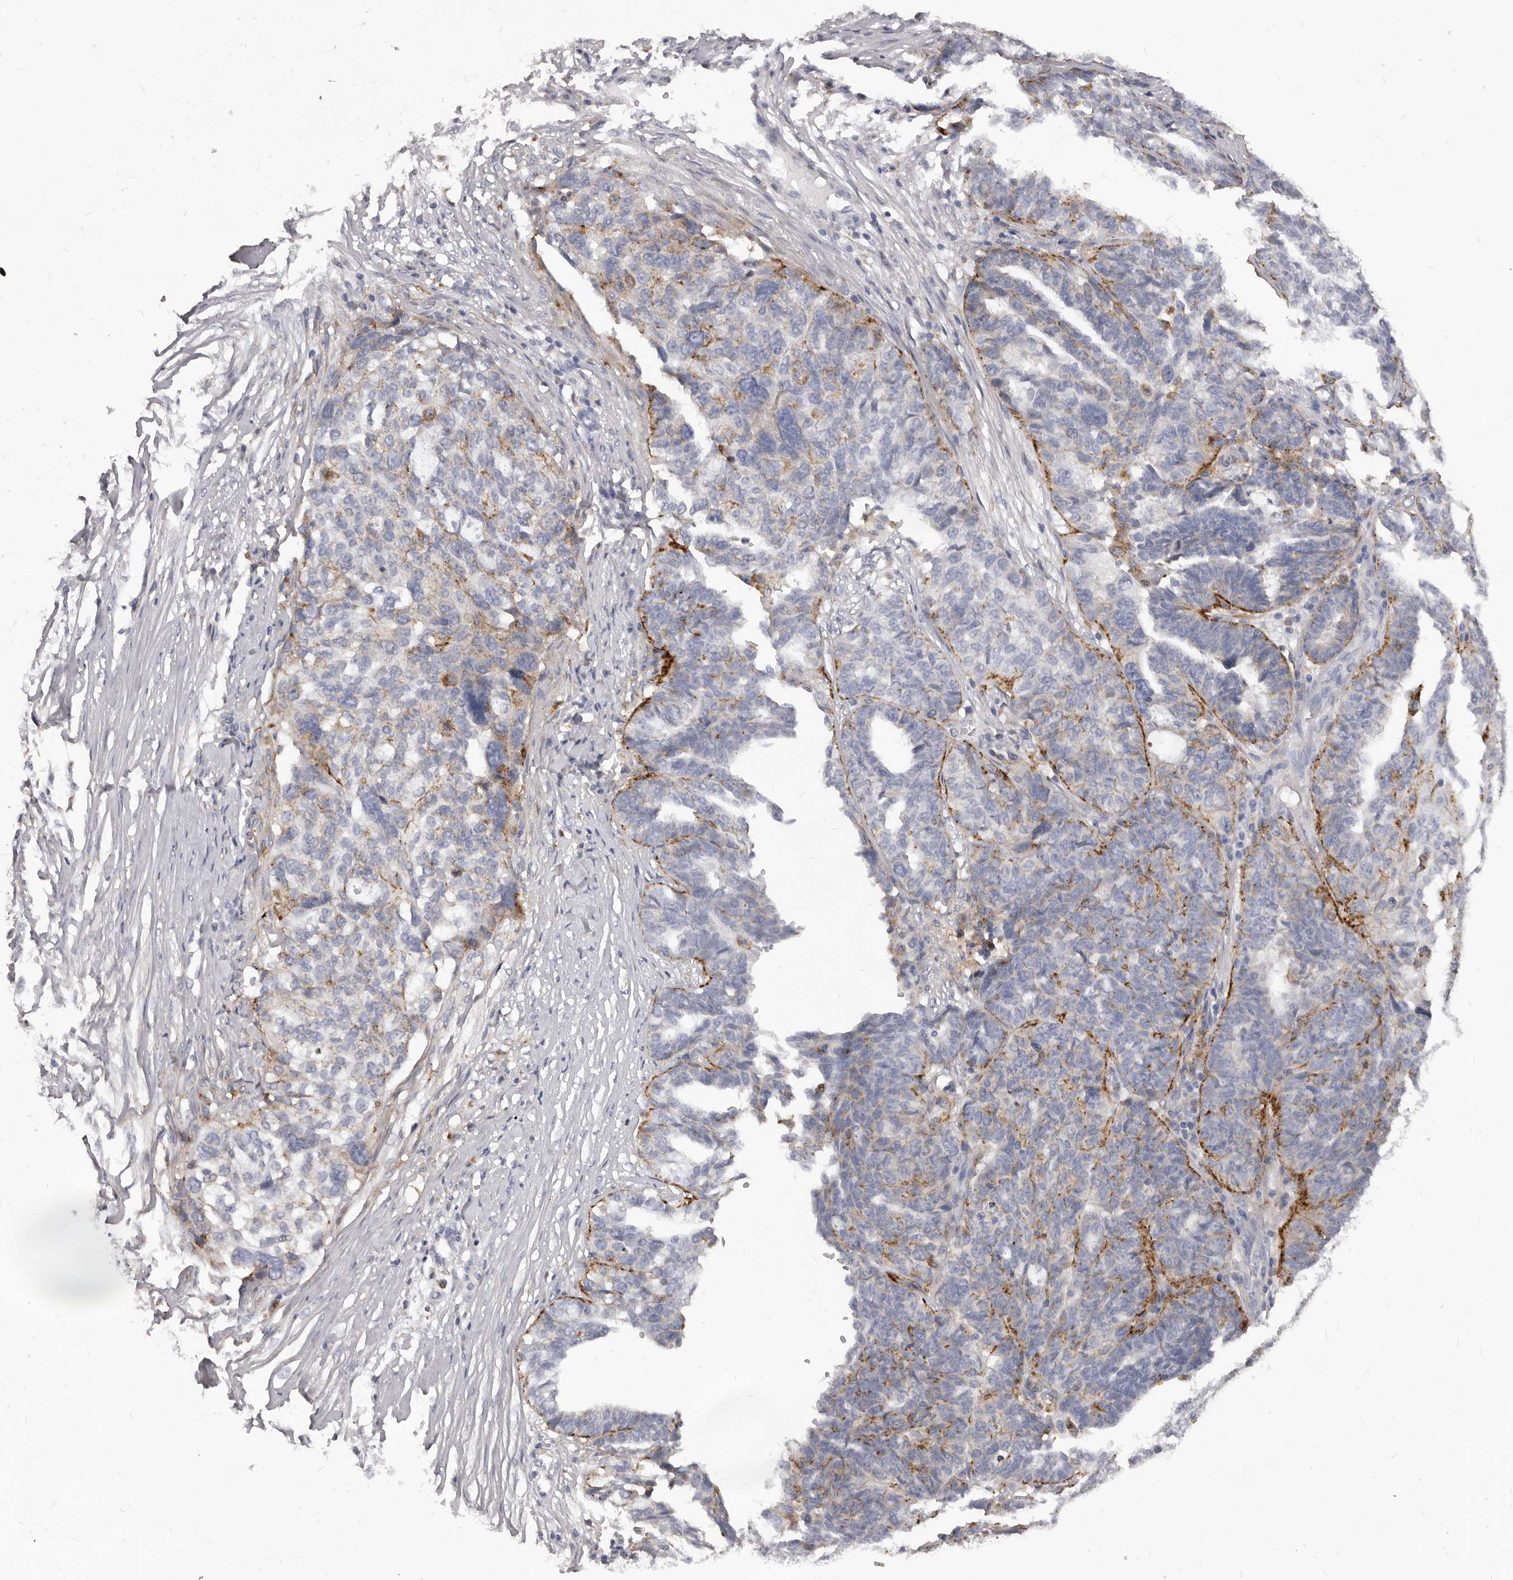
{"staining": {"intensity": "moderate", "quantity": "25%-75%", "location": "cytoplasmic/membranous"}, "tissue": "ovarian cancer", "cell_type": "Tumor cells", "image_type": "cancer", "snomed": [{"axis": "morphology", "description": "Cystadenocarcinoma, serous, NOS"}, {"axis": "topography", "description": "Ovary"}], "caption": "Serous cystadenocarcinoma (ovarian) stained with DAB (3,3'-diaminobenzidine) immunohistochemistry shows medium levels of moderate cytoplasmic/membranous positivity in about 25%-75% of tumor cells.", "gene": "PI4K2A", "patient": {"sex": "female", "age": 59}}